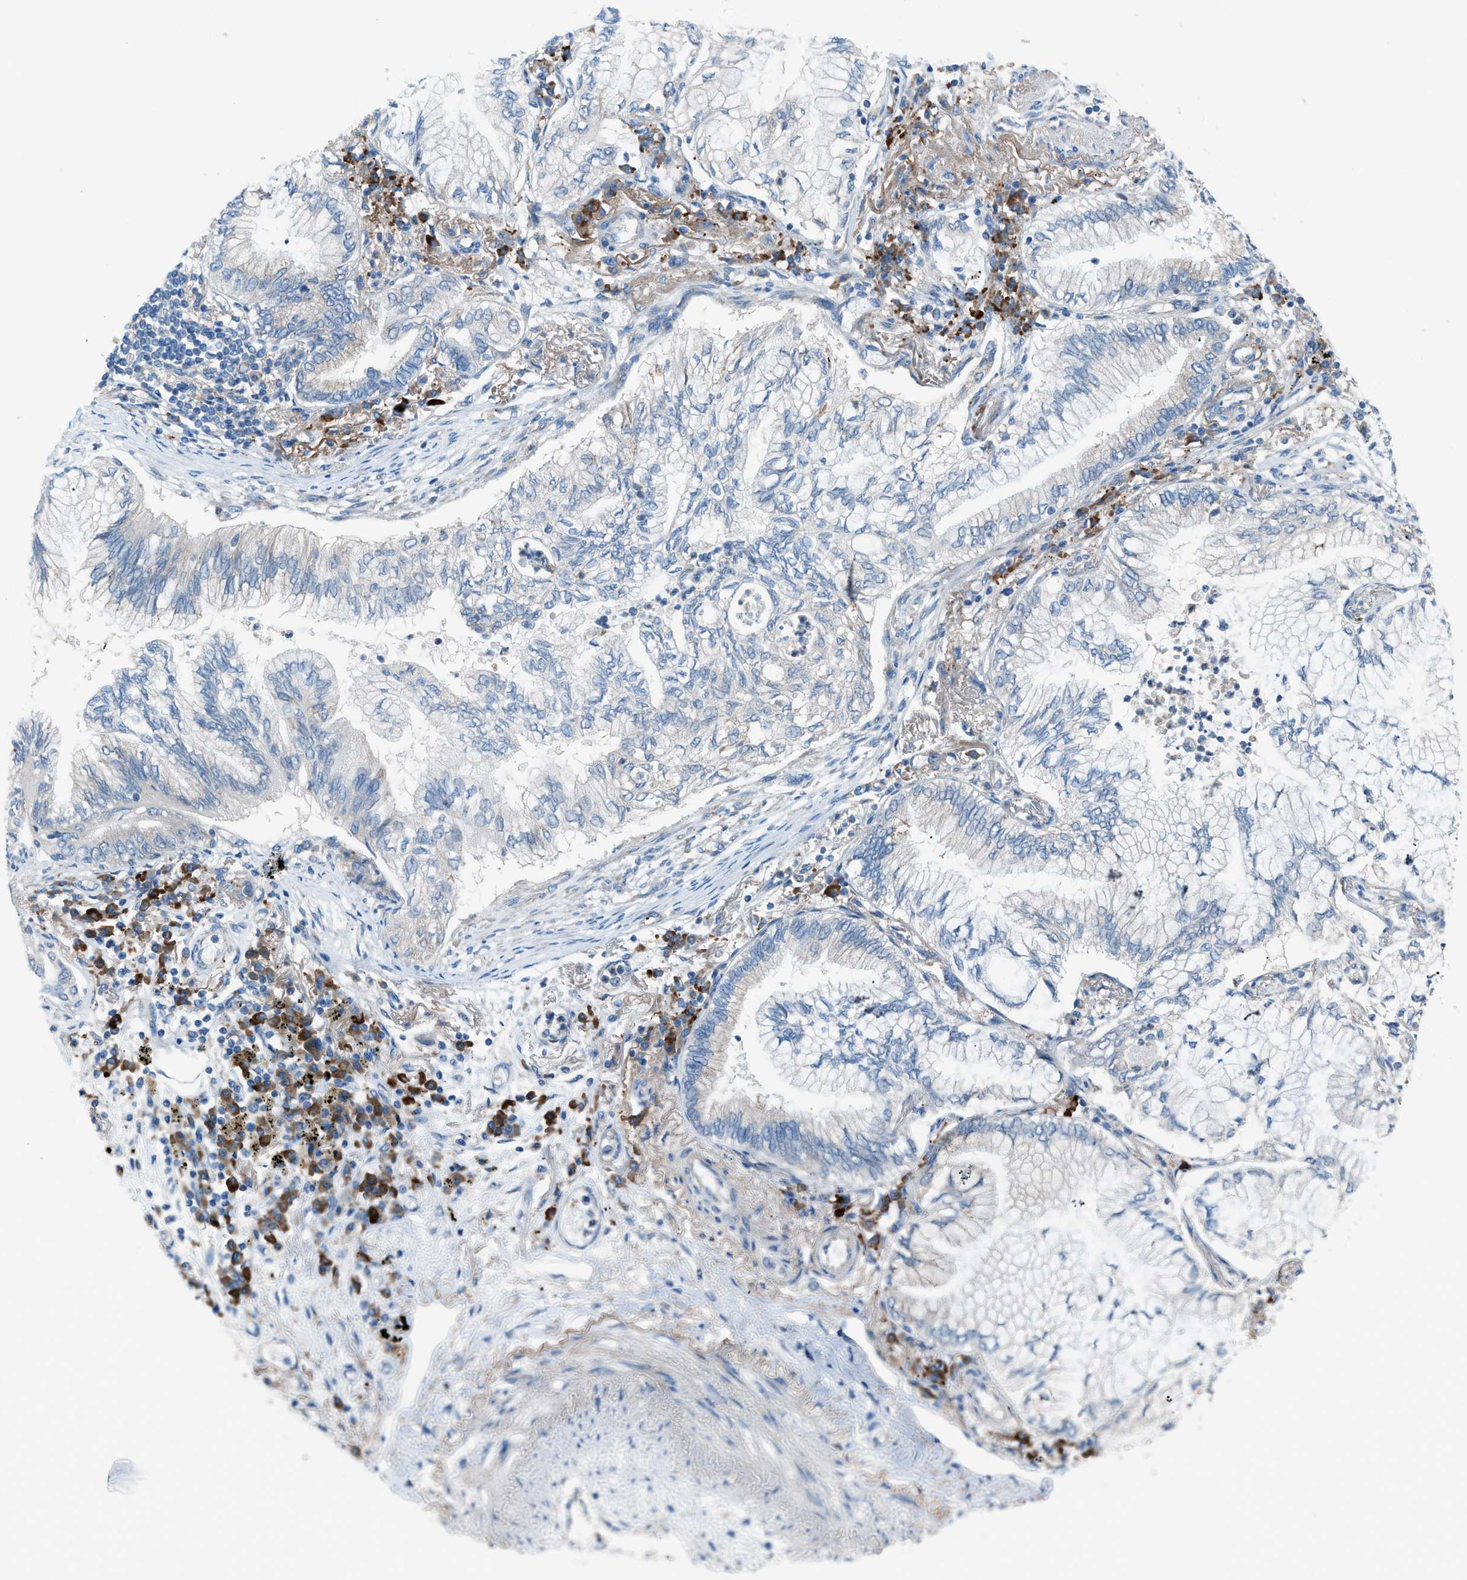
{"staining": {"intensity": "moderate", "quantity": "<25%", "location": "cytoplasmic/membranous"}, "tissue": "lung cancer", "cell_type": "Tumor cells", "image_type": "cancer", "snomed": [{"axis": "morphology", "description": "Normal tissue, NOS"}, {"axis": "morphology", "description": "Adenocarcinoma, NOS"}, {"axis": "topography", "description": "Bronchus"}, {"axis": "topography", "description": "Lung"}], "caption": "High-magnification brightfield microscopy of lung cancer (adenocarcinoma) stained with DAB (3,3'-diaminobenzidine) (brown) and counterstained with hematoxylin (blue). tumor cells exhibit moderate cytoplasmic/membranous staining is seen in about<25% of cells. (Brightfield microscopy of DAB IHC at high magnification).", "gene": "HEG1", "patient": {"sex": "female", "age": 70}}